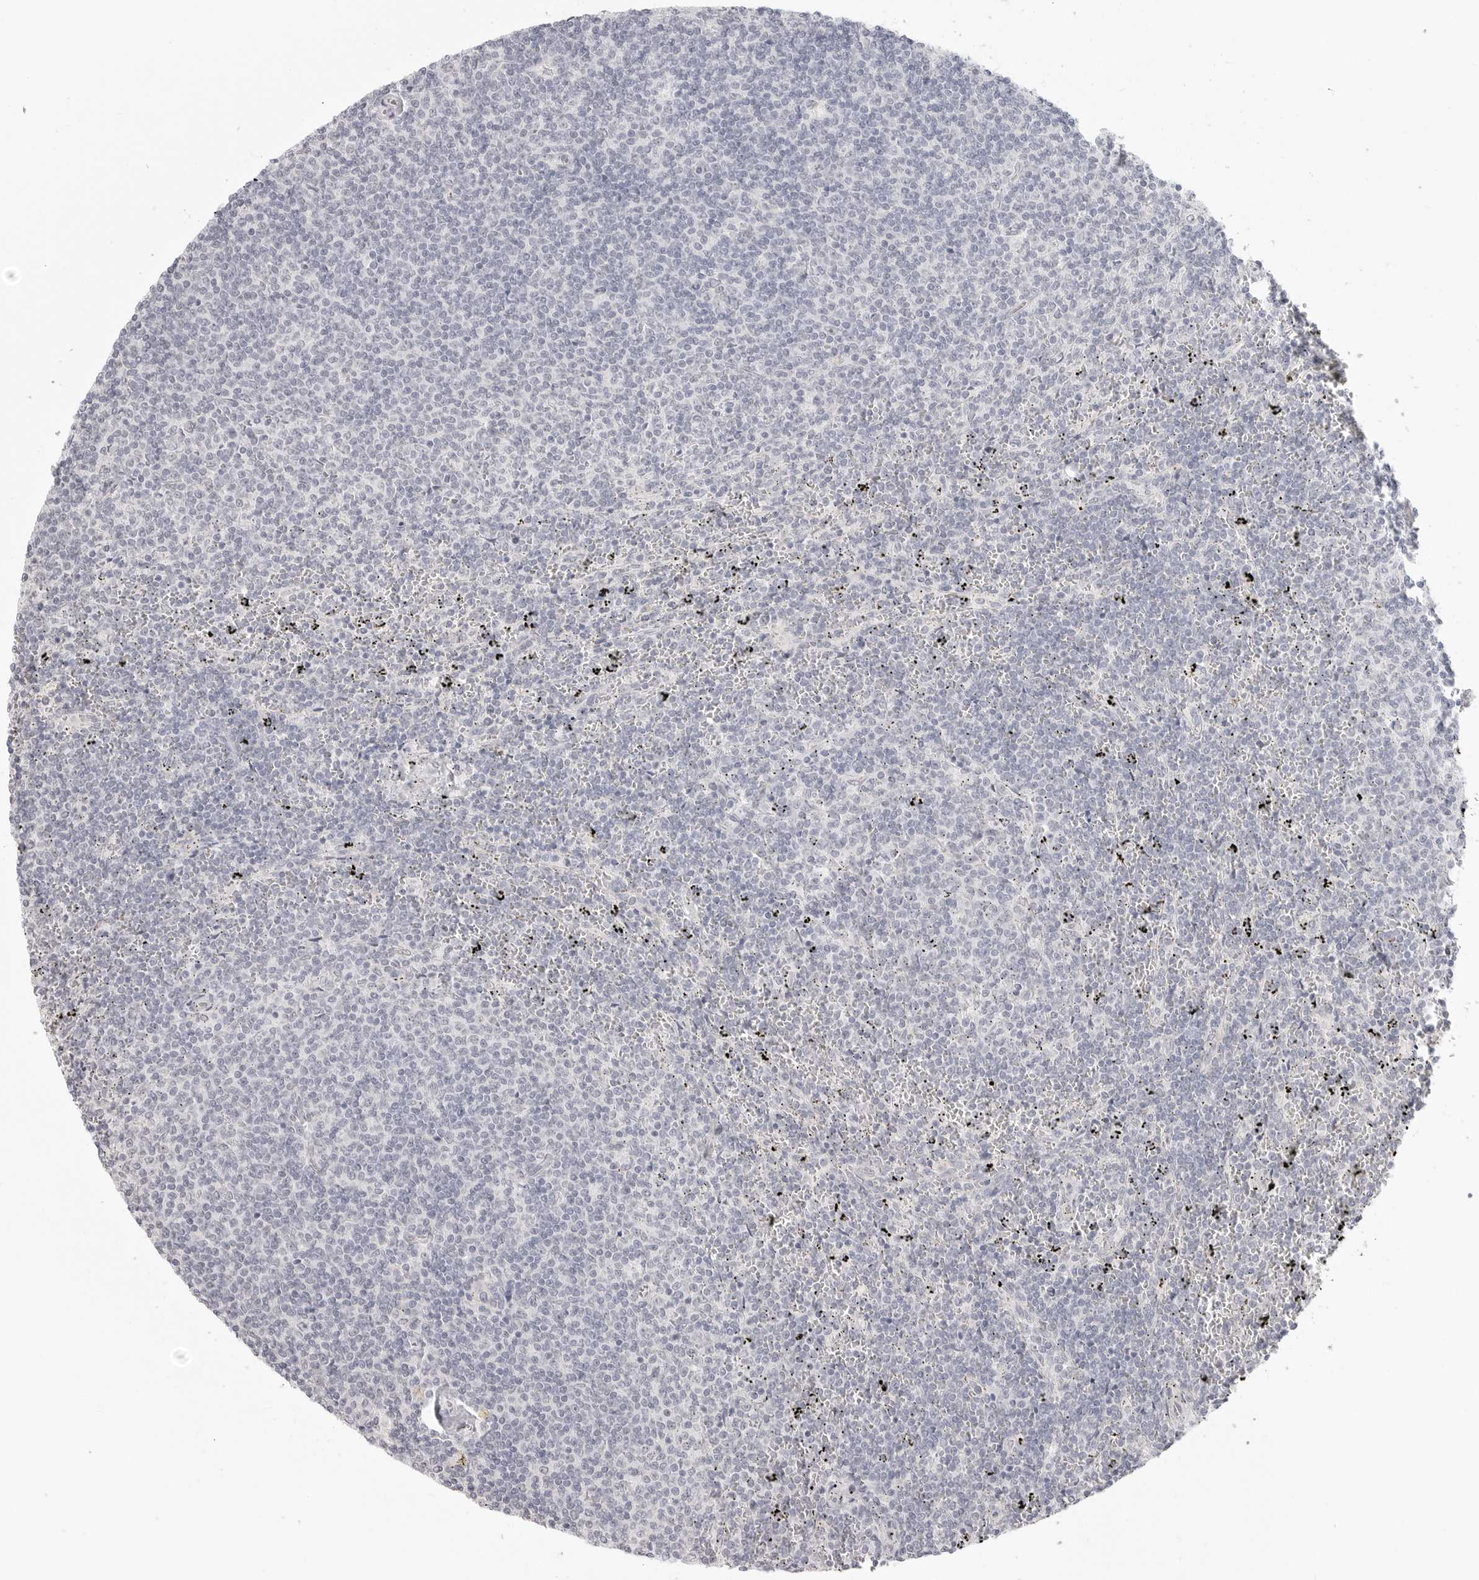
{"staining": {"intensity": "negative", "quantity": "none", "location": "none"}, "tissue": "lymphoma", "cell_type": "Tumor cells", "image_type": "cancer", "snomed": [{"axis": "morphology", "description": "Malignant lymphoma, non-Hodgkin's type, Low grade"}, {"axis": "topography", "description": "Spleen"}], "caption": "DAB (3,3'-diaminobenzidine) immunohistochemical staining of human low-grade malignant lymphoma, non-Hodgkin's type reveals no significant positivity in tumor cells.", "gene": "KLK11", "patient": {"sex": "female", "age": 50}}